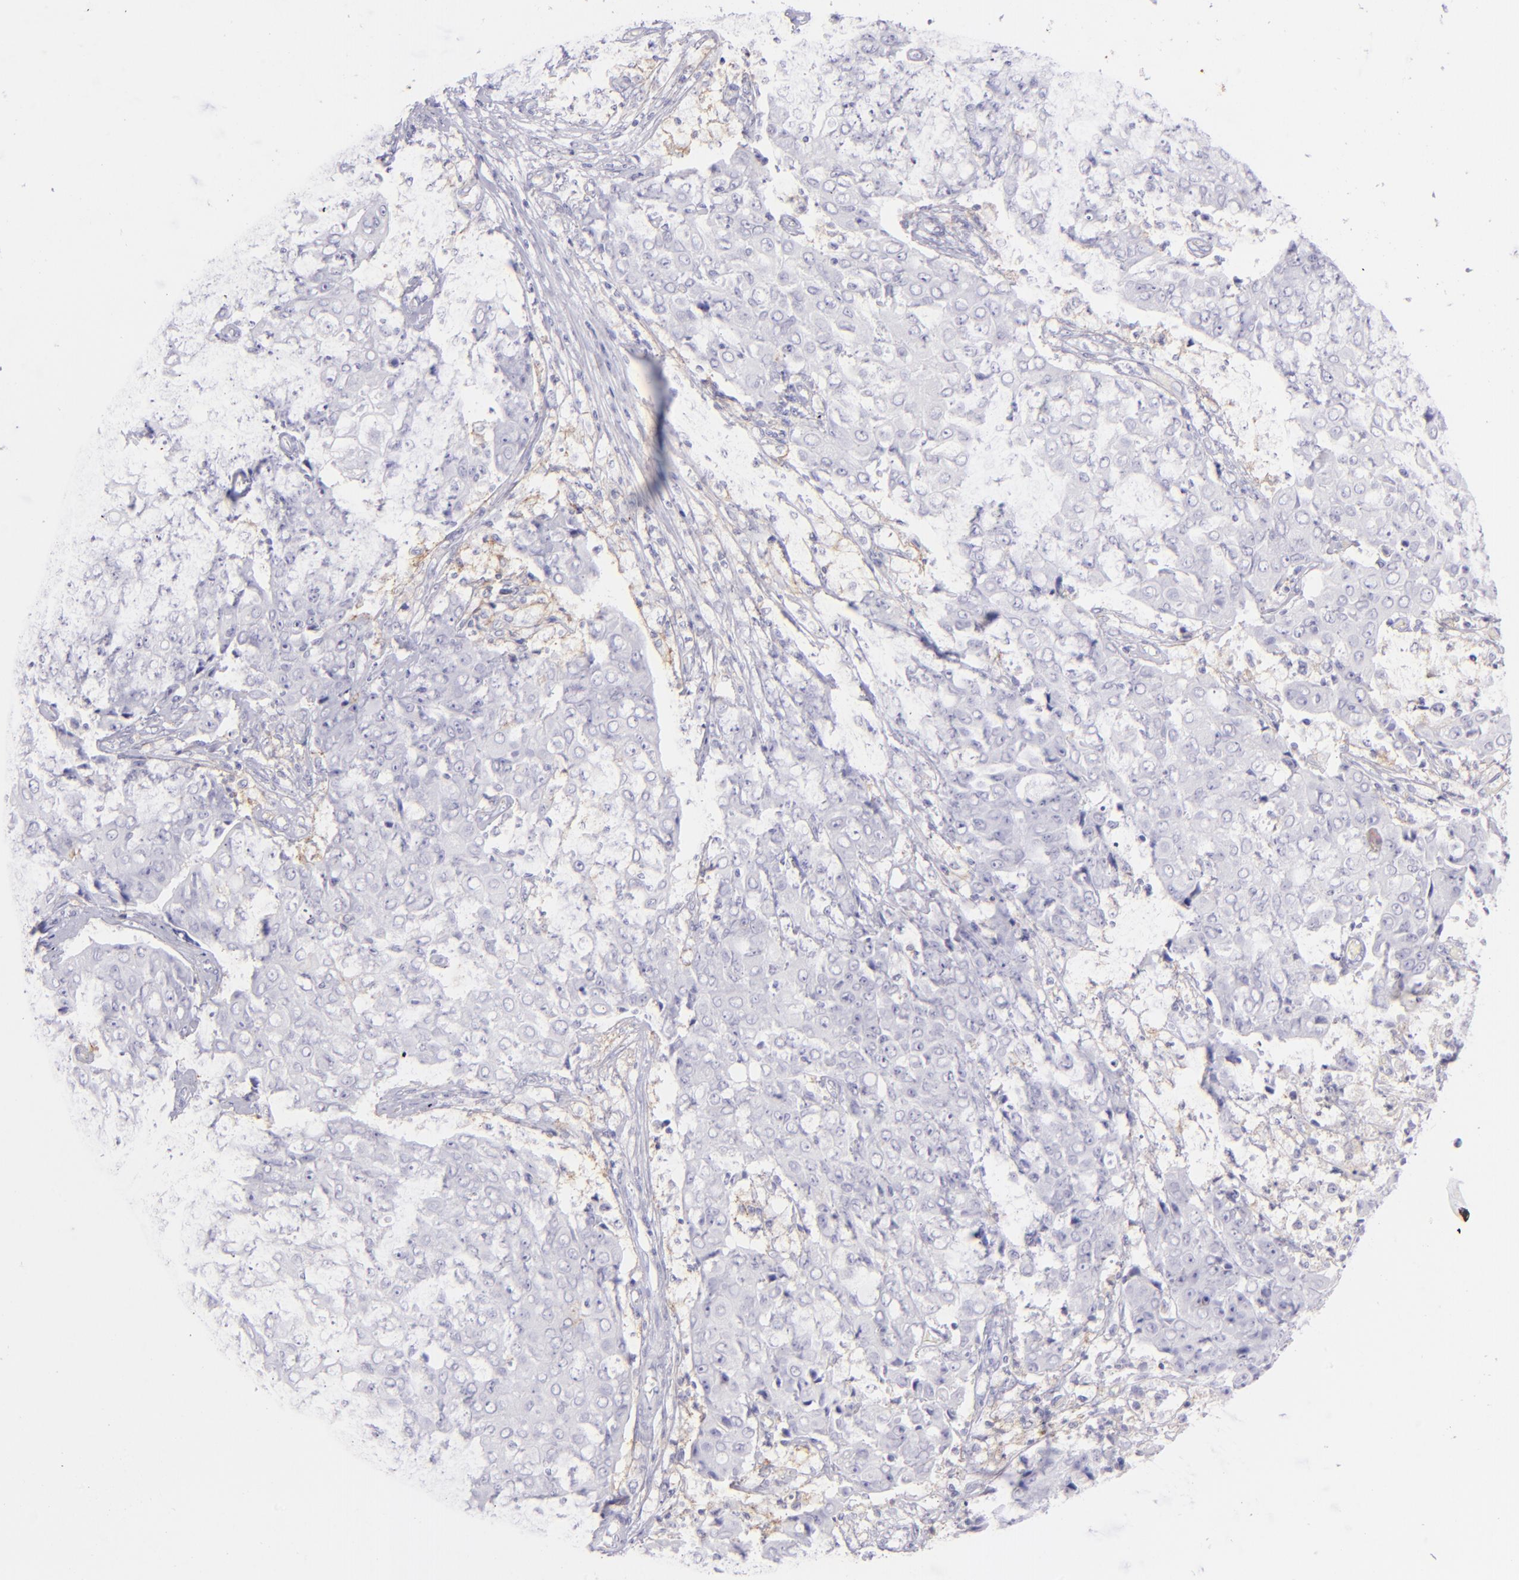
{"staining": {"intensity": "negative", "quantity": "none", "location": "none"}, "tissue": "ovarian cancer", "cell_type": "Tumor cells", "image_type": "cancer", "snomed": [{"axis": "morphology", "description": "Carcinoma, endometroid"}, {"axis": "topography", "description": "Ovary"}], "caption": "Tumor cells are negative for protein expression in human endometroid carcinoma (ovarian).", "gene": "CD72", "patient": {"sex": "female", "age": 42}}